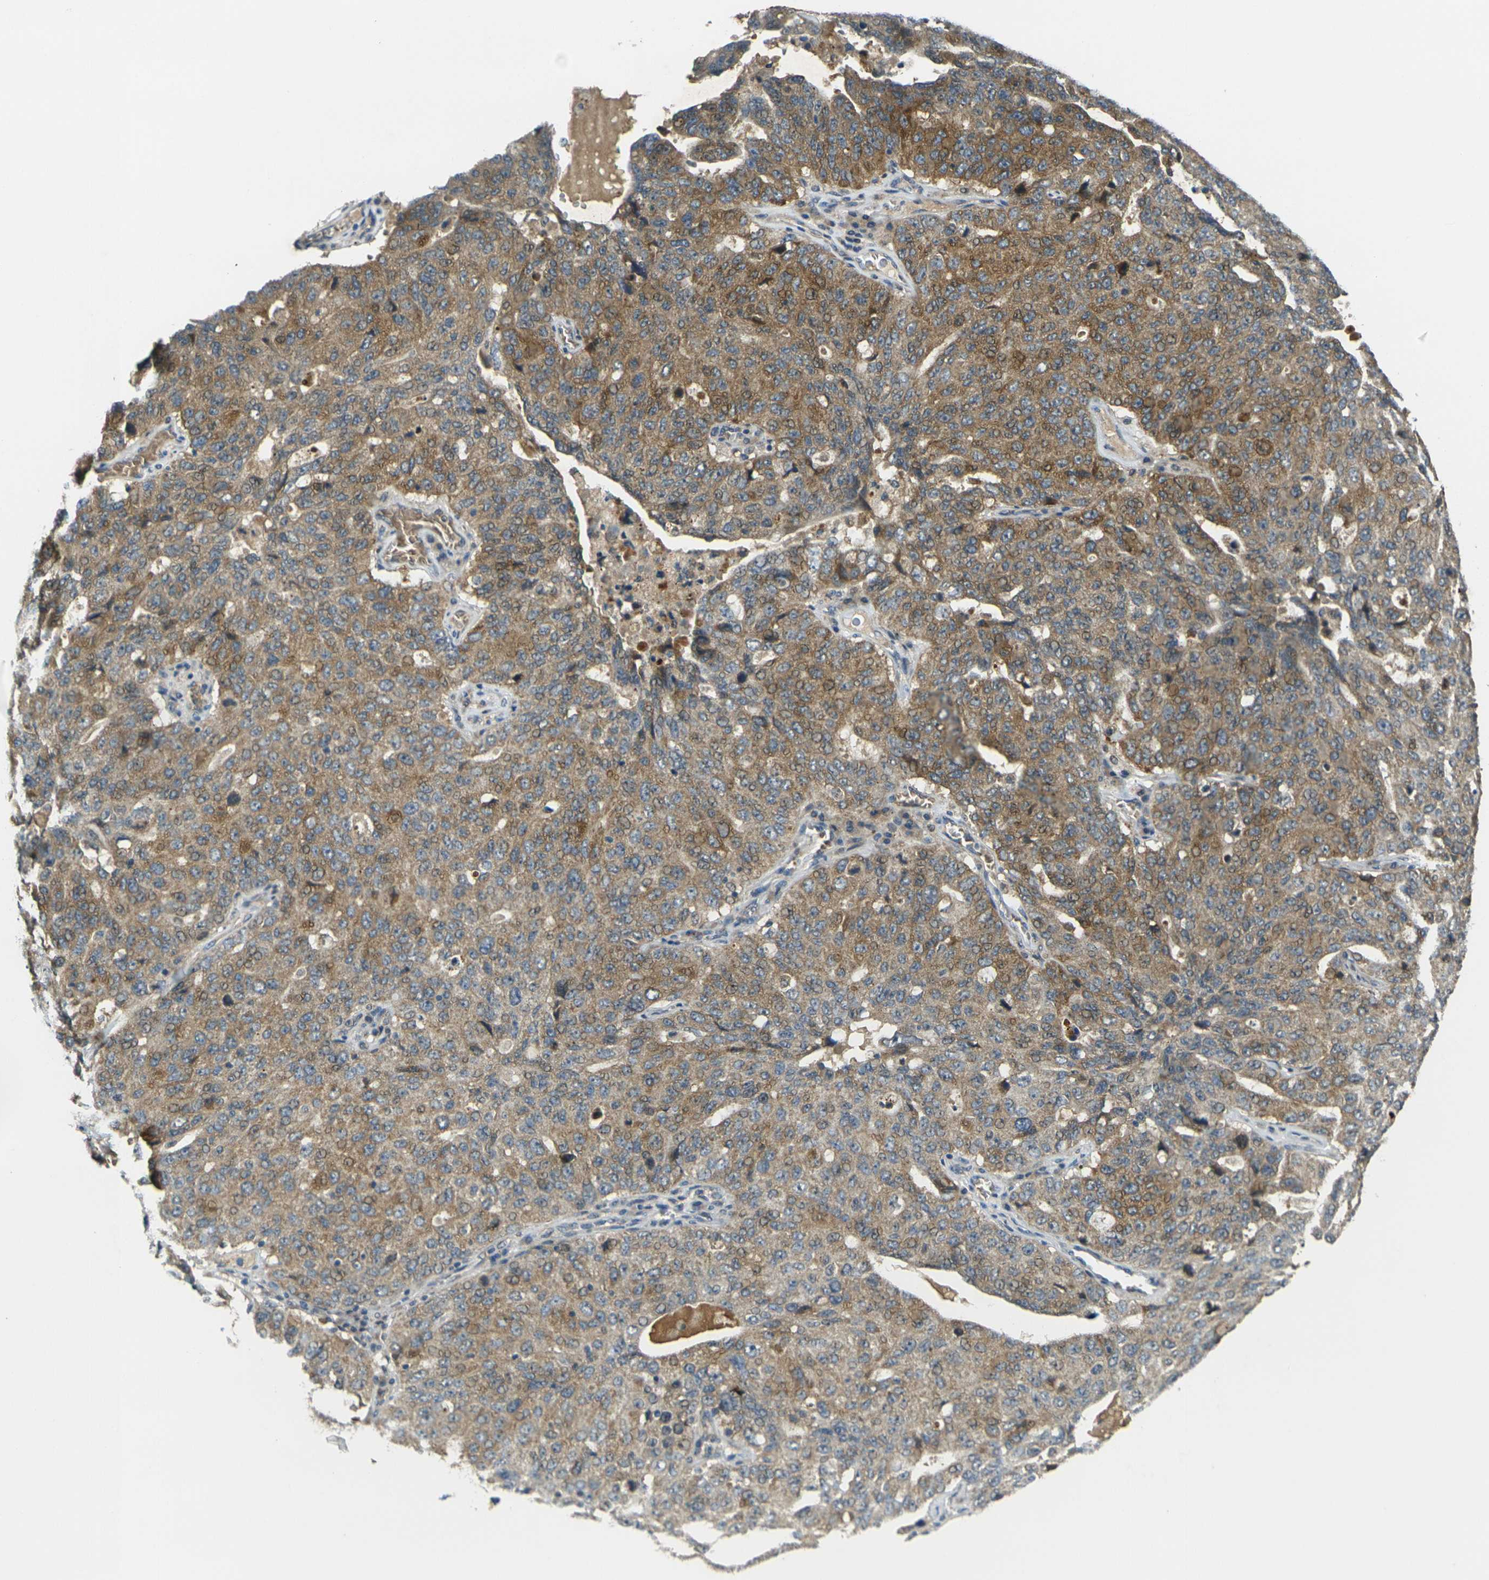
{"staining": {"intensity": "moderate", "quantity": ">75%", "location": "cytoplasmic/membranous"}, "tissue": "ovarian cancer", "cell_type": "Tumor cells", "image_type": "cancer", "snomed": [{"axis": "morphology", "description": "Carcinoma, endometroid"}, {"axis": "topography", "description": "Ovary"}], "caption": "Protein expression analysis of ovarian cancer (endometroid carcinoma) shows moderate cytoplasmic/membranous positivity in about >75% of tumor cells.", "gene": "GNA12", "patient": {"sex": "female", "age": 62}}